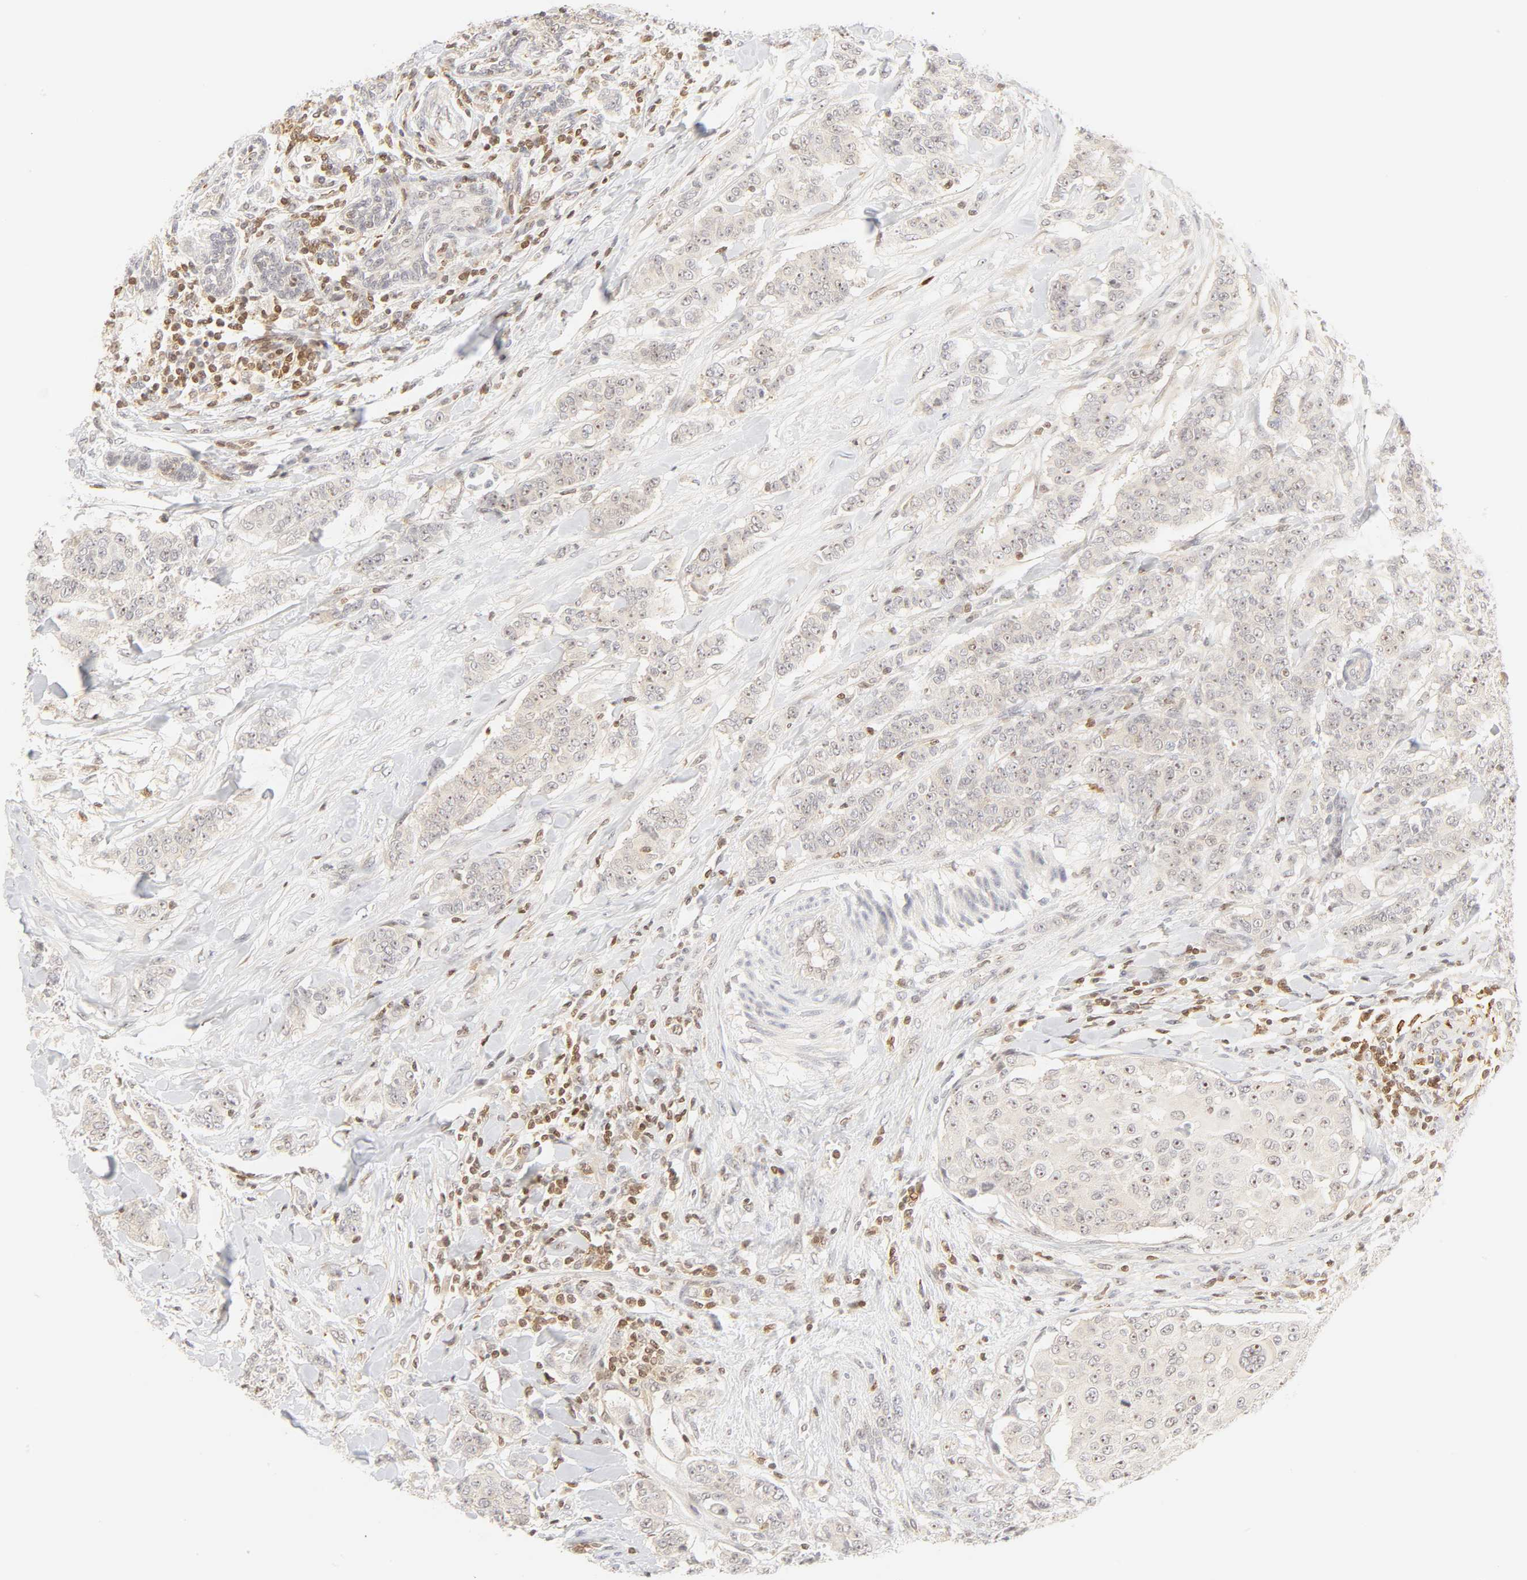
{"staining": {"intensity": "negative", "quantity": "none", "location": "none"}, "tissue": "breast cancer", "cell_type": "Tumor cells", "image_type": "cancer", "snomed": [{"axis": "morphology", "description": "Duct carcinoma"}, {"axis": "topography", "description": "Breast"}], "caption": "Immunohistochemical staining of breast cancer (invasive ductal carcinoma) demonstrates no significant positivity in tumor cells.", "gene": "KIF2A", "patient": {"sex": "female", "age": 40}}